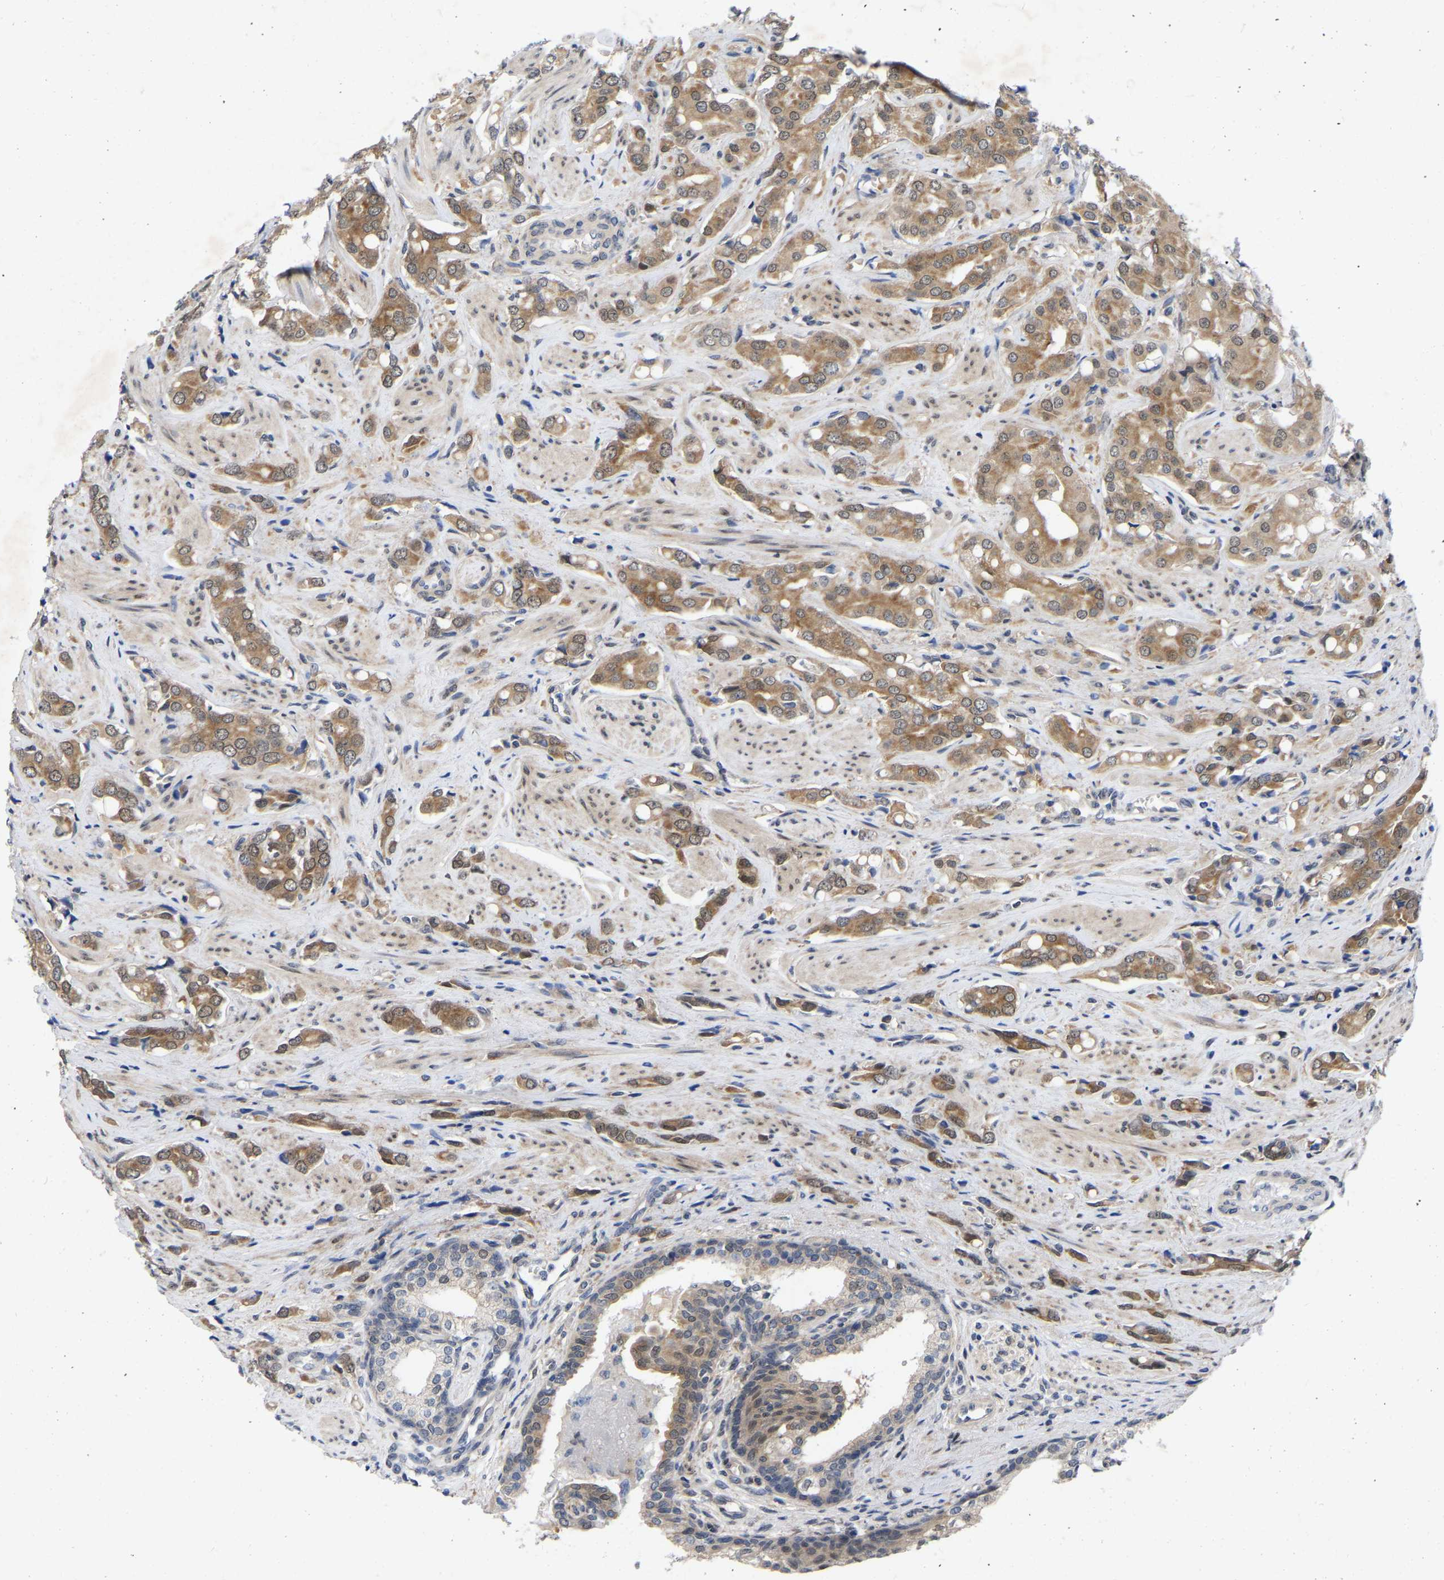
{"staining": {"intensity": "moderate", "quantity": ">75%", "location": "cytoplasmic/membranous"}, "tissue": "prostate cancer", "cell_type": "Tumor cells", "image_type": "cancer", "snomed": [{"axis": "morphology", "description": "Adenocarcinoma, High grade"}, {"axis": "topography", "description": "Prostate"}], "caption": "Human prostate adenocarcinoma (high-grade) stained with a protein marker demonstrates moderate staining in tumor cells.", "gene": "UBE4B", "patient": {"sex": "male", "age": 52}}